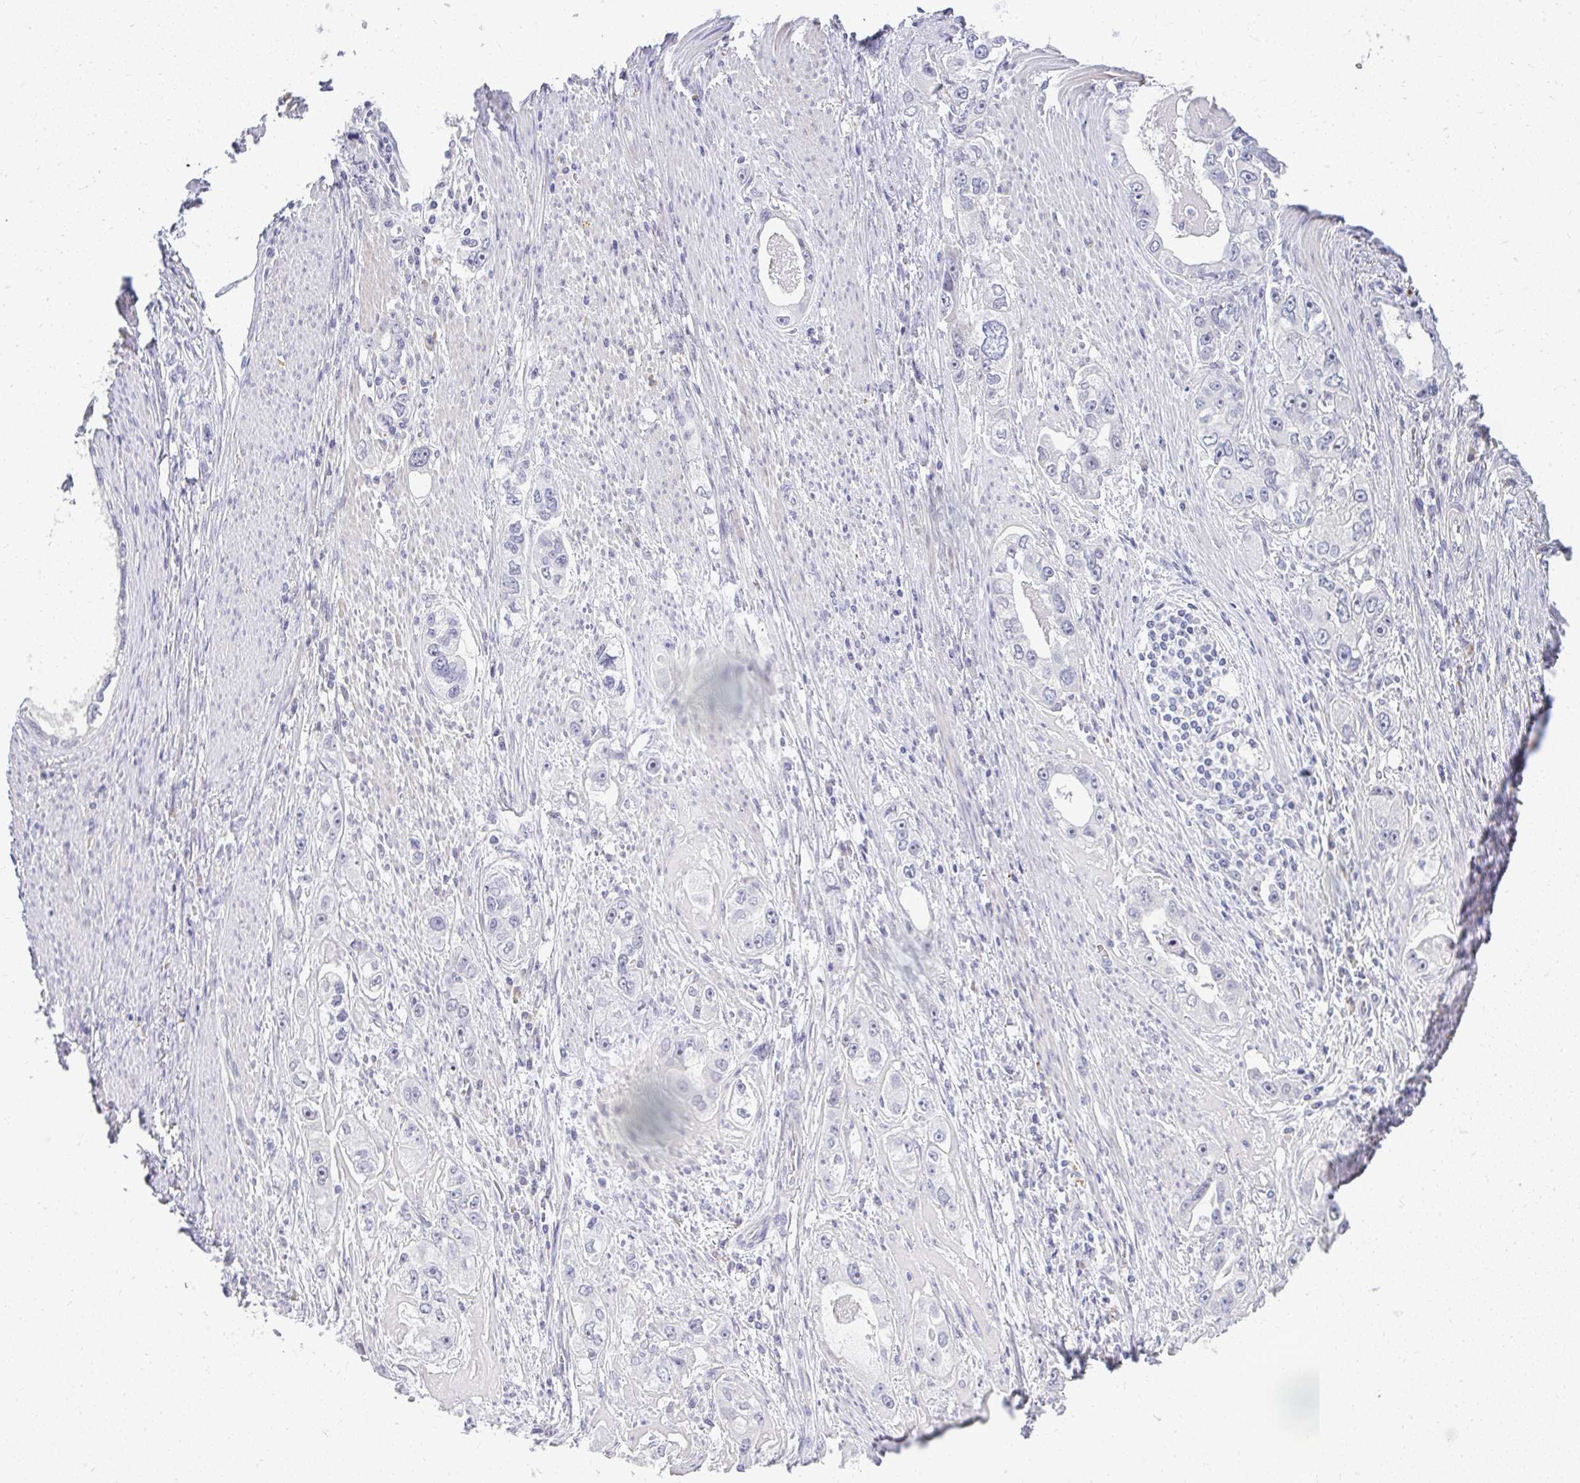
{"staining": {"intensity": "negative", "quantity": "none", "location": "none"}, "tissue": "stomach cancer", "cell_type": "Tumor cells", "image_type": "cancer", "snomed": [{"axis": "morphology", "description": "Adenocarcinoma, NOS"}, {"axis": "topography", "description": "Stomach, lower"}], "caption": "High magnification brightfield microscopy of stomach cancer stained with DAB (brown) and counterstained with hematoxylin (blue): tumor cells show no significant expression.", "gene": "TEX33", "patient": {"sex": "female", "age": 93}}